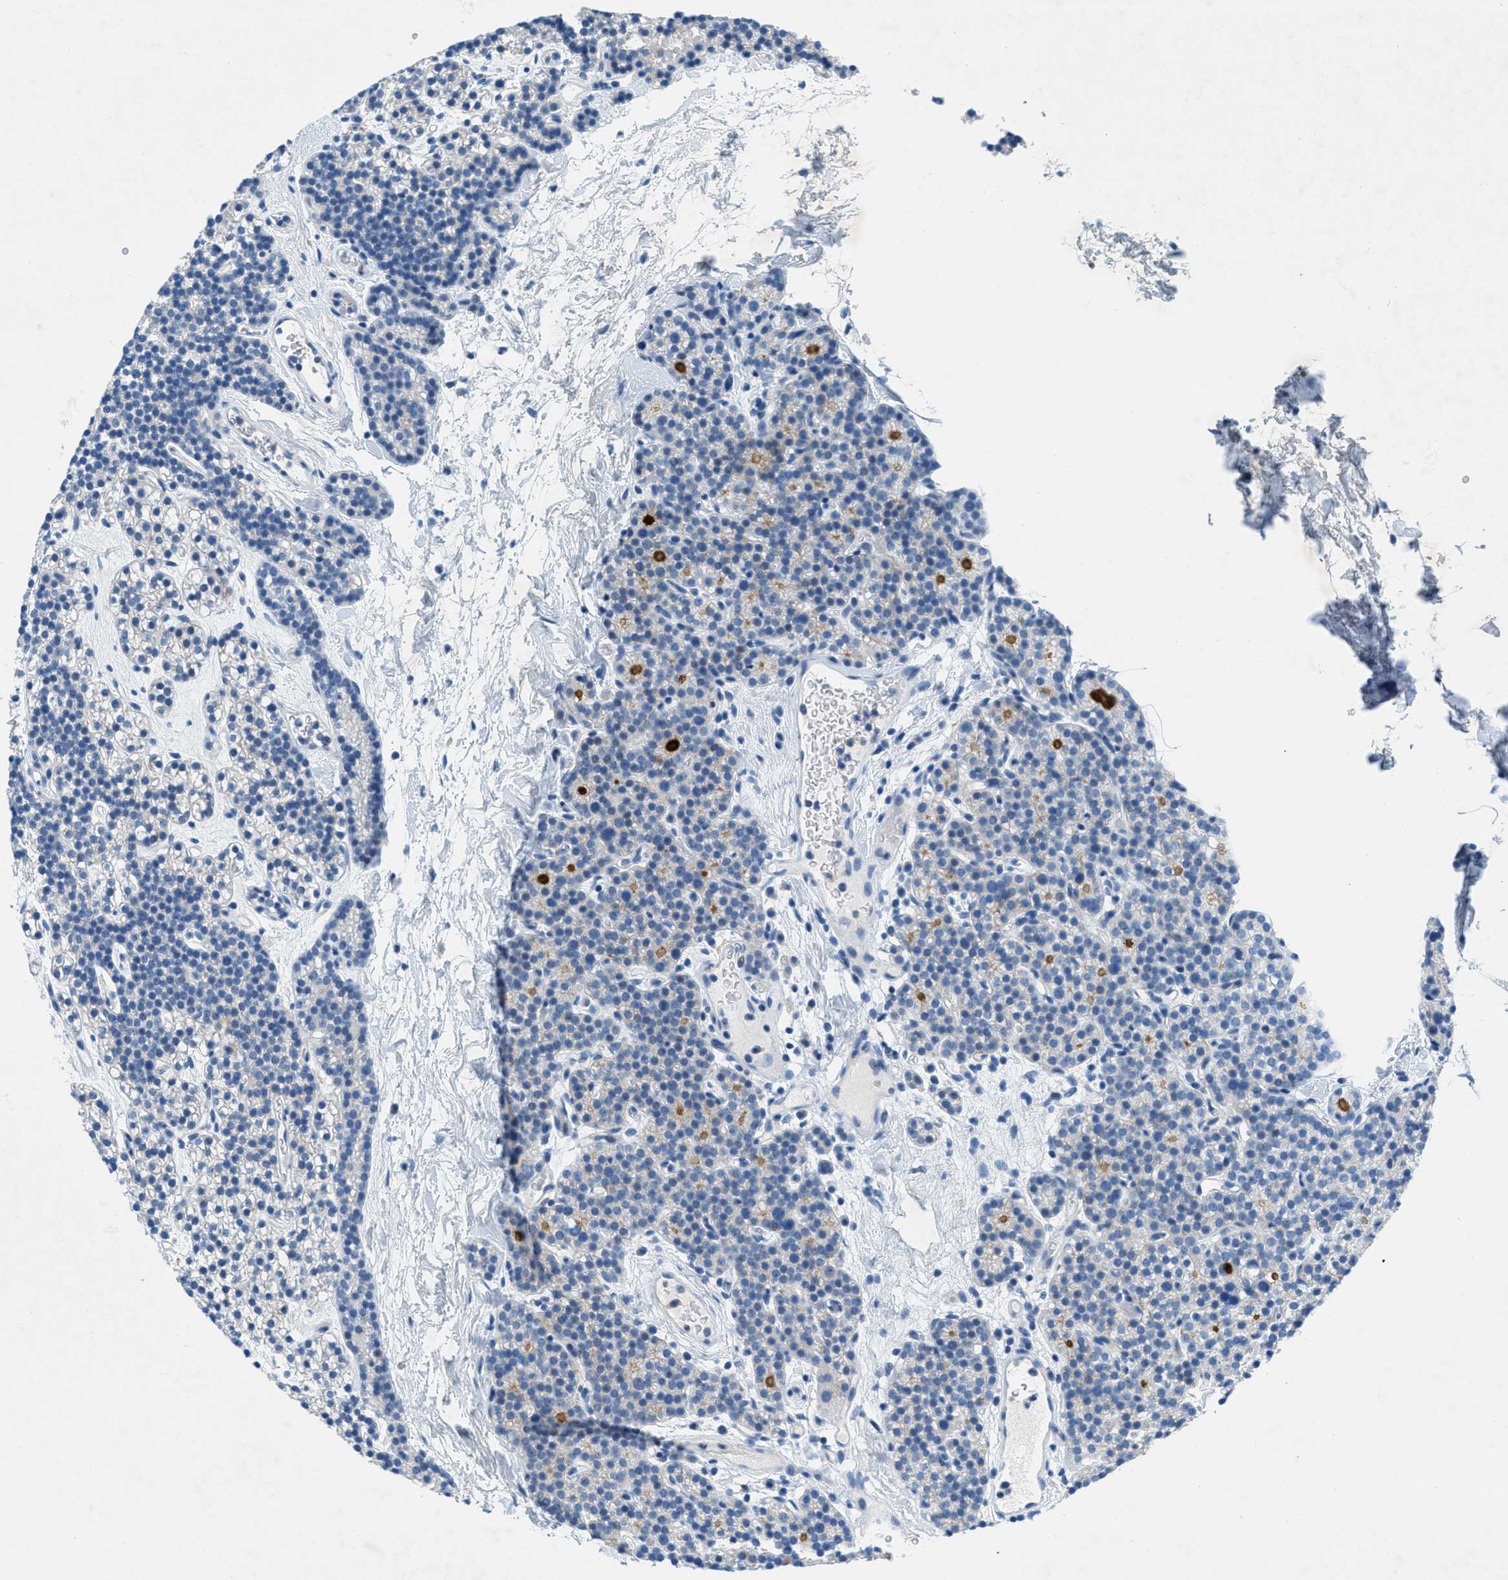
{"staining": {"intensity": "negative", "quantity": "none", "location": "none"}, "tissue": "parathyroid gland", "cell_type": "Glandular cells", "image_type": "normal", "snomed": [{"axis": "morphology", "description": "Normal tissue, NOS"}, {"axis": "morphology", "description": "Adenoma, NOS"}, {"axis": "topography", "description": "Parathyroid gland"}], "caption": "Micrograph shows no protein positivity in glandular cells of normal parathyroid gland. (DAB immunohistochemistry visualized using brightfield microscopy, high magnification).", "gene": "GALNT17", "patient": {"sex": "female", "age": 54}}